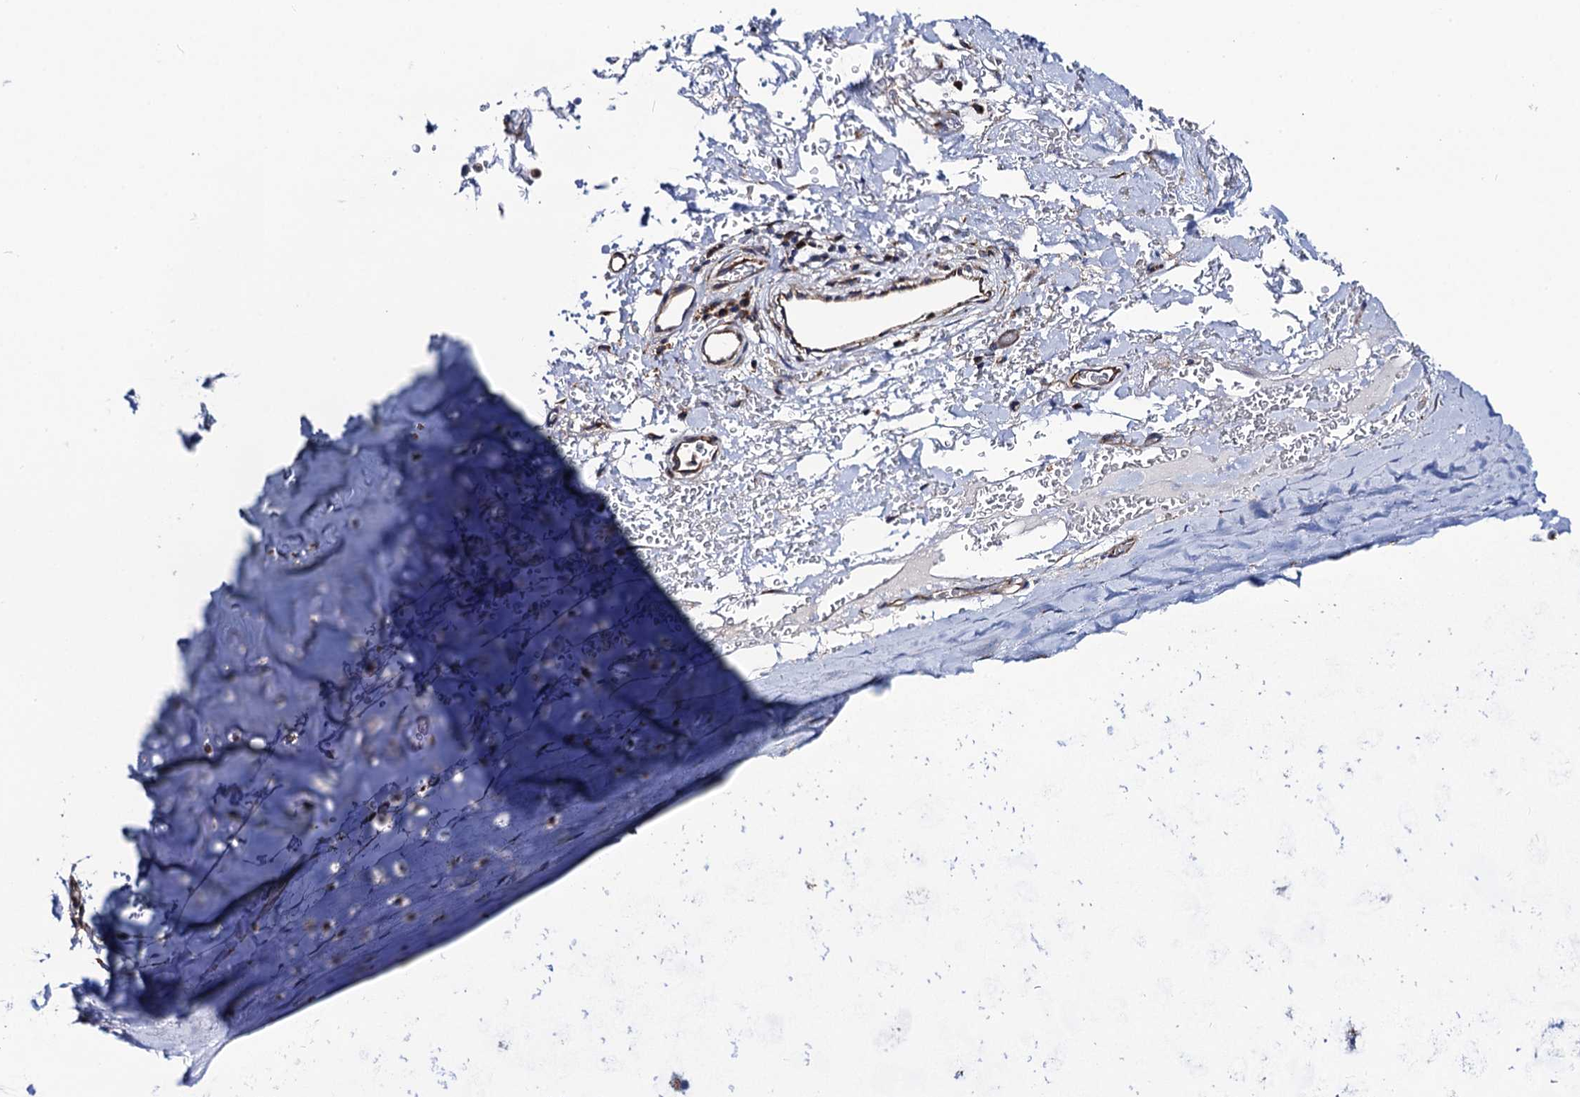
{"staining": {"intensity": "negative", "quantity": "none", "location": "none"}, "tissue": "adipose tissue", "cell_type": "Adipocytes", "image_type": "normal", "snomed": [{"axis": "morphology", "description": "Normal tissue, NOS"}, {"axis": "topography", "description": "Cartilage tissue"}], "caption": "Immunohistochemistry (IHC) image of benign adipose tissue: human adipose tissue stained with DAB shows no significant protein staining in adipocytes.", "gene": "DYDC1", "patient": {"sex": "female", "age": 63}}